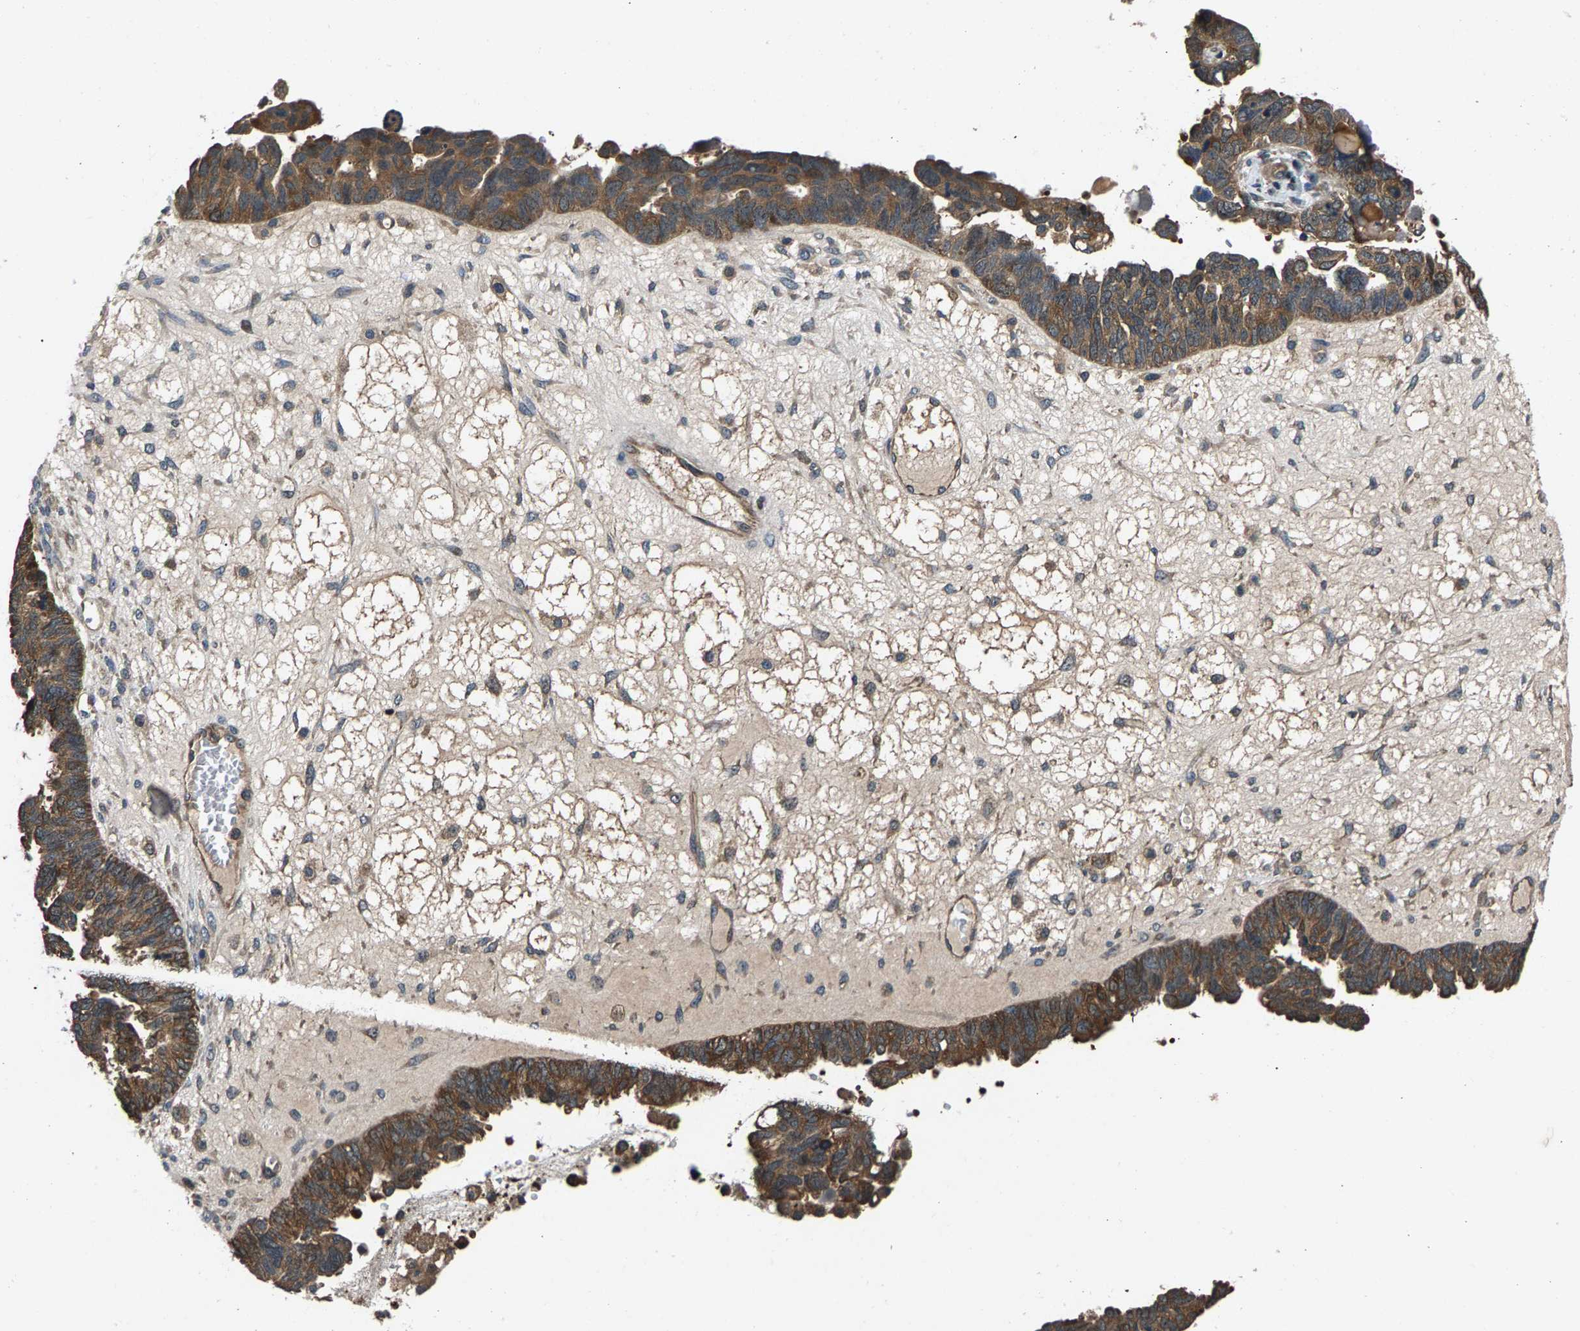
{"staining": {"intensity": "moderate", "quantity": ">75%", "location": "cytoplasmic/membranous"}, "tissue": "ovarian cancer", "cell_type": "Tumor cells", "image_type": "cancer", "snomed": [{"axis": "morphology", "description": "Cystadenocarcinoma, serous, NOS"}, {"axis": "topography", "description": "Ovary"}], "caption": "The histopathology image demonstrates a brown stain indicating the presence of a protein in the cytoplasmic/membranous of tumor cells in serous cystadenocarcinoma (ovarian).", "gene": "FAM78A", "patient": {"sex": "female", "age": 79}}